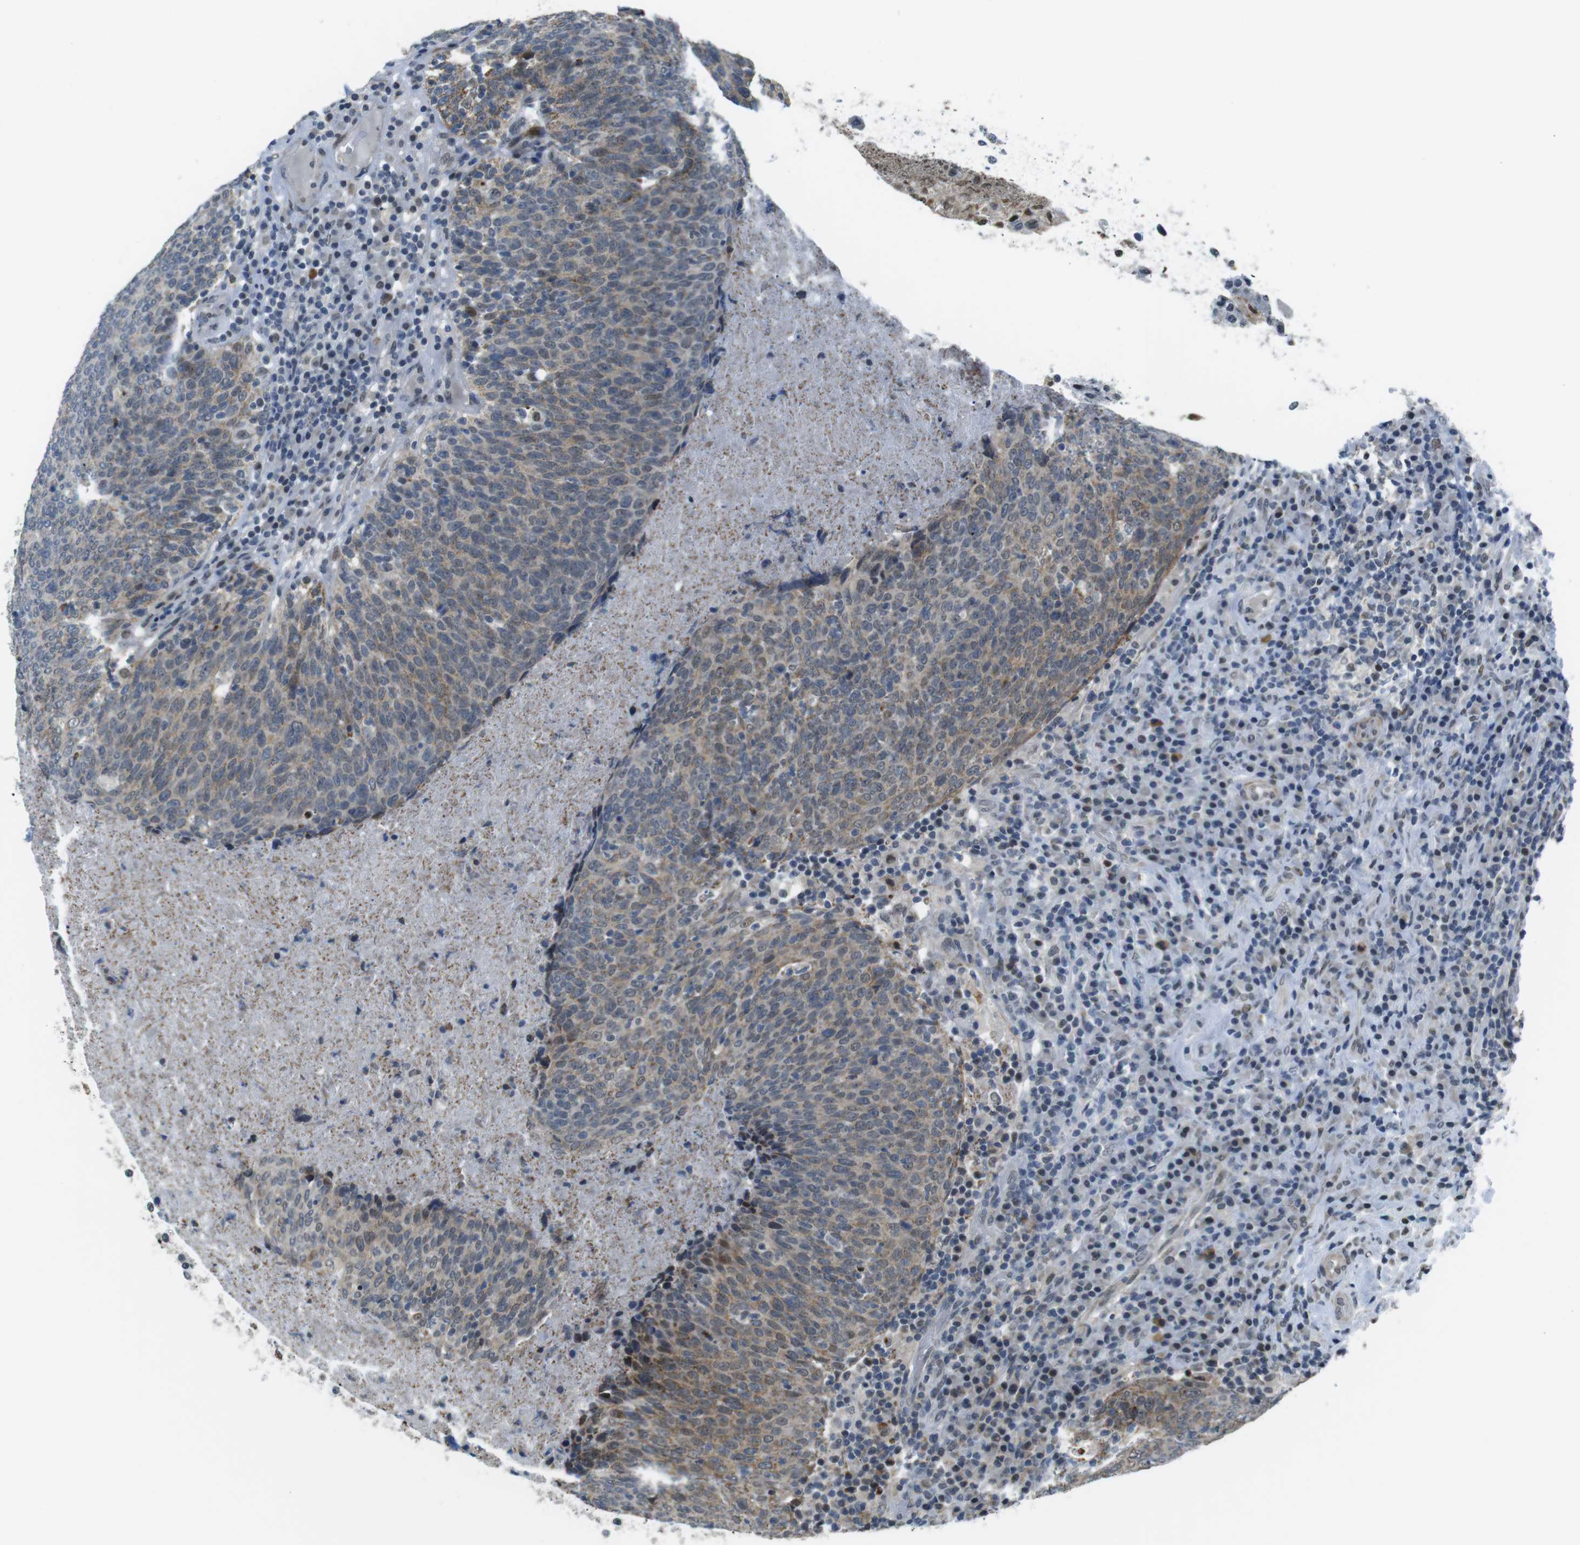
{"staining": {"intensity": "weak", "quantity": ">75%", "location": "cytoplasmic/membranous,nuclear"}, "tissue": "head and neck cancer", "cell_type": "Tumor cells", "image_type": "cancer", "snomed": [{"axis": "morphology", "description": "Squamous cell carcinoma, NOS"}, {"axis": "morphology", "description": "Squamous cell carcinoma, metastatic, NOS"}, {"axis": "topography", "description": "Lymph node"}, {"axis": "topography", "description": "Head-Neck"}], "caption": "Tumor cells show weak cytoplasmic/membranous and nuclear positivity in approximately >75% of cells in head and neck metastatic squamous cell carcinoma. (IHC, brightfield microscopy, high magnification).", "gene": "USP7", "patient": {"sex": "male", "age": 62}}